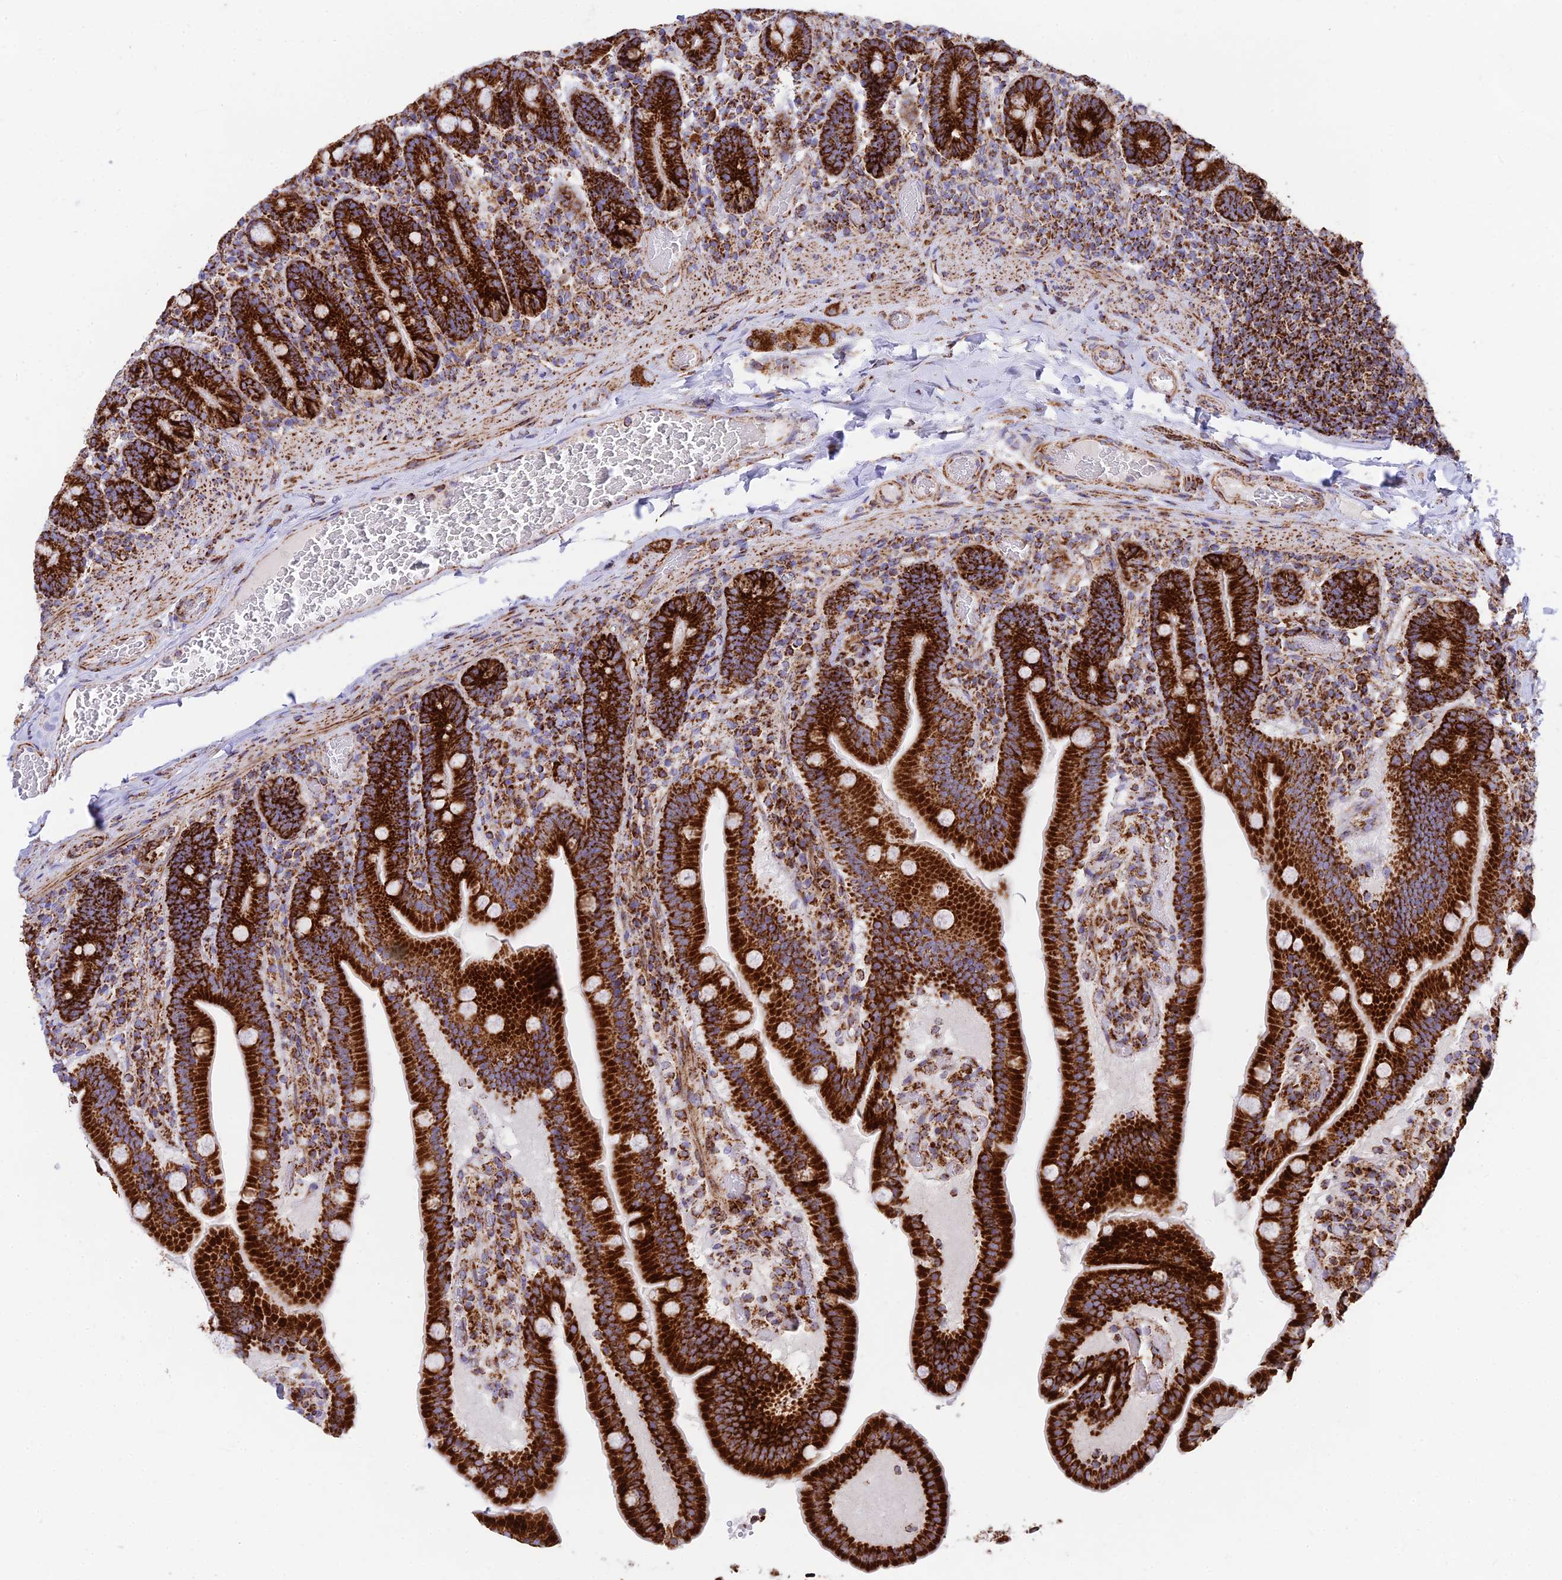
{"staining": {"intensity": "strong", "quantity": ">75%", "location": "cytoplasmic/membranous"}, "tissue": "duodenum", "cell_type": "Glandular cells", "image_type": "normal", "snomed": [{"axis": "morphology", "description": "Normal tissue, NOS"}, {"axis": "topography", "description": "Duodenum"}], "caption": "Immunohistochemistry (IHC) photomicrograph of benign duodenum: human duodenum stained using immunohistochemistry displays high levels of strong protein expression localized specifically in the cytoplasmic/membranous of glandular cells, appearing as a cytoplasmic/membranous brown color.", "gene": "CHCHD3", "patient": {"sex": "female", "age": 62}}